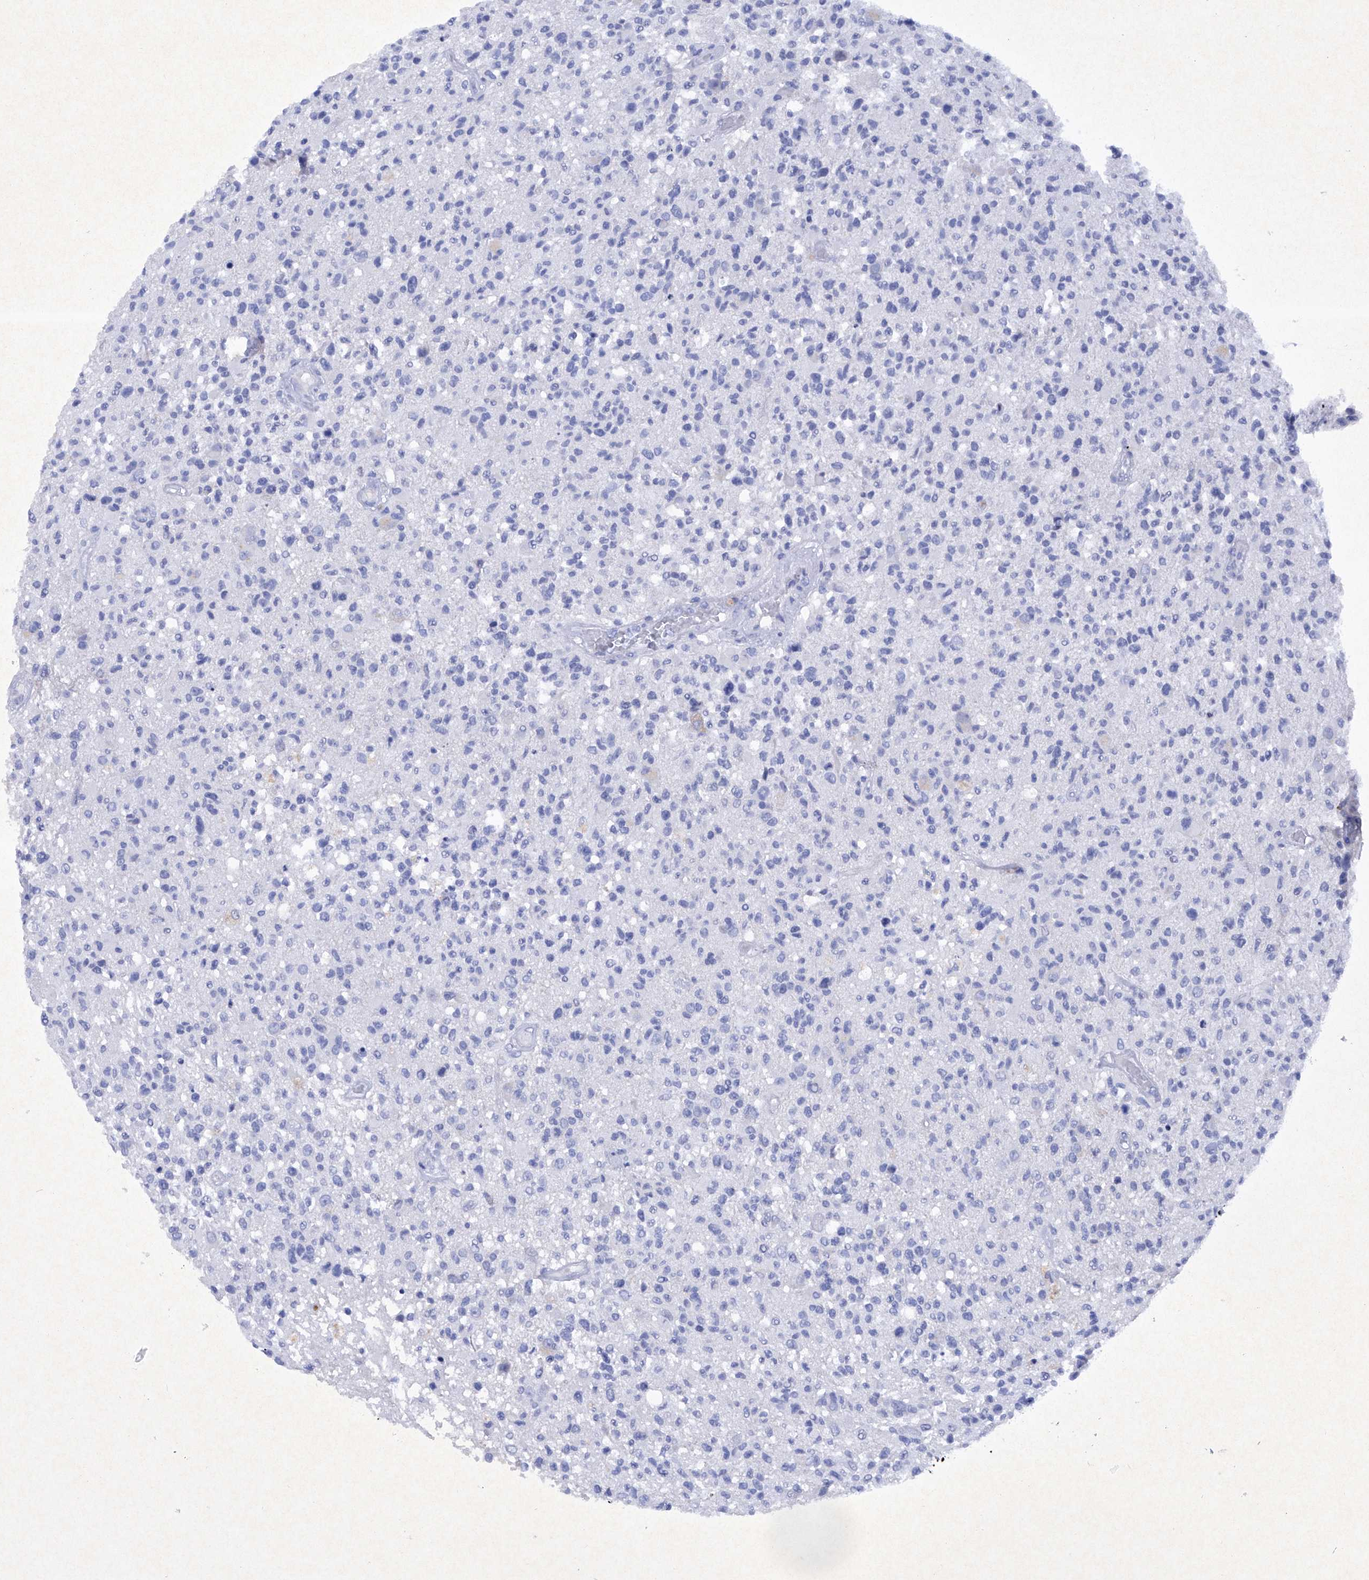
{"staining": {"intensity": "negative", "quantity": "none", "location": "none"}, "tissue": "glioma", "cell_type": "Tumor cells", "image_type": "cancer", "snomed": [{"axis": "morphology", "description": "Glioma, malignant, High grade"}, {"axis": "morphology", "description": "Glioblastoma, NOS"}, {"axis": "topography", "description": "Brain"}], "caption": "IHC of malignant glioma (high-grade) demonstrates no staining in tumor cells.", "gene": "BARX2", "patient": {"sex": "male", "age": 60}}